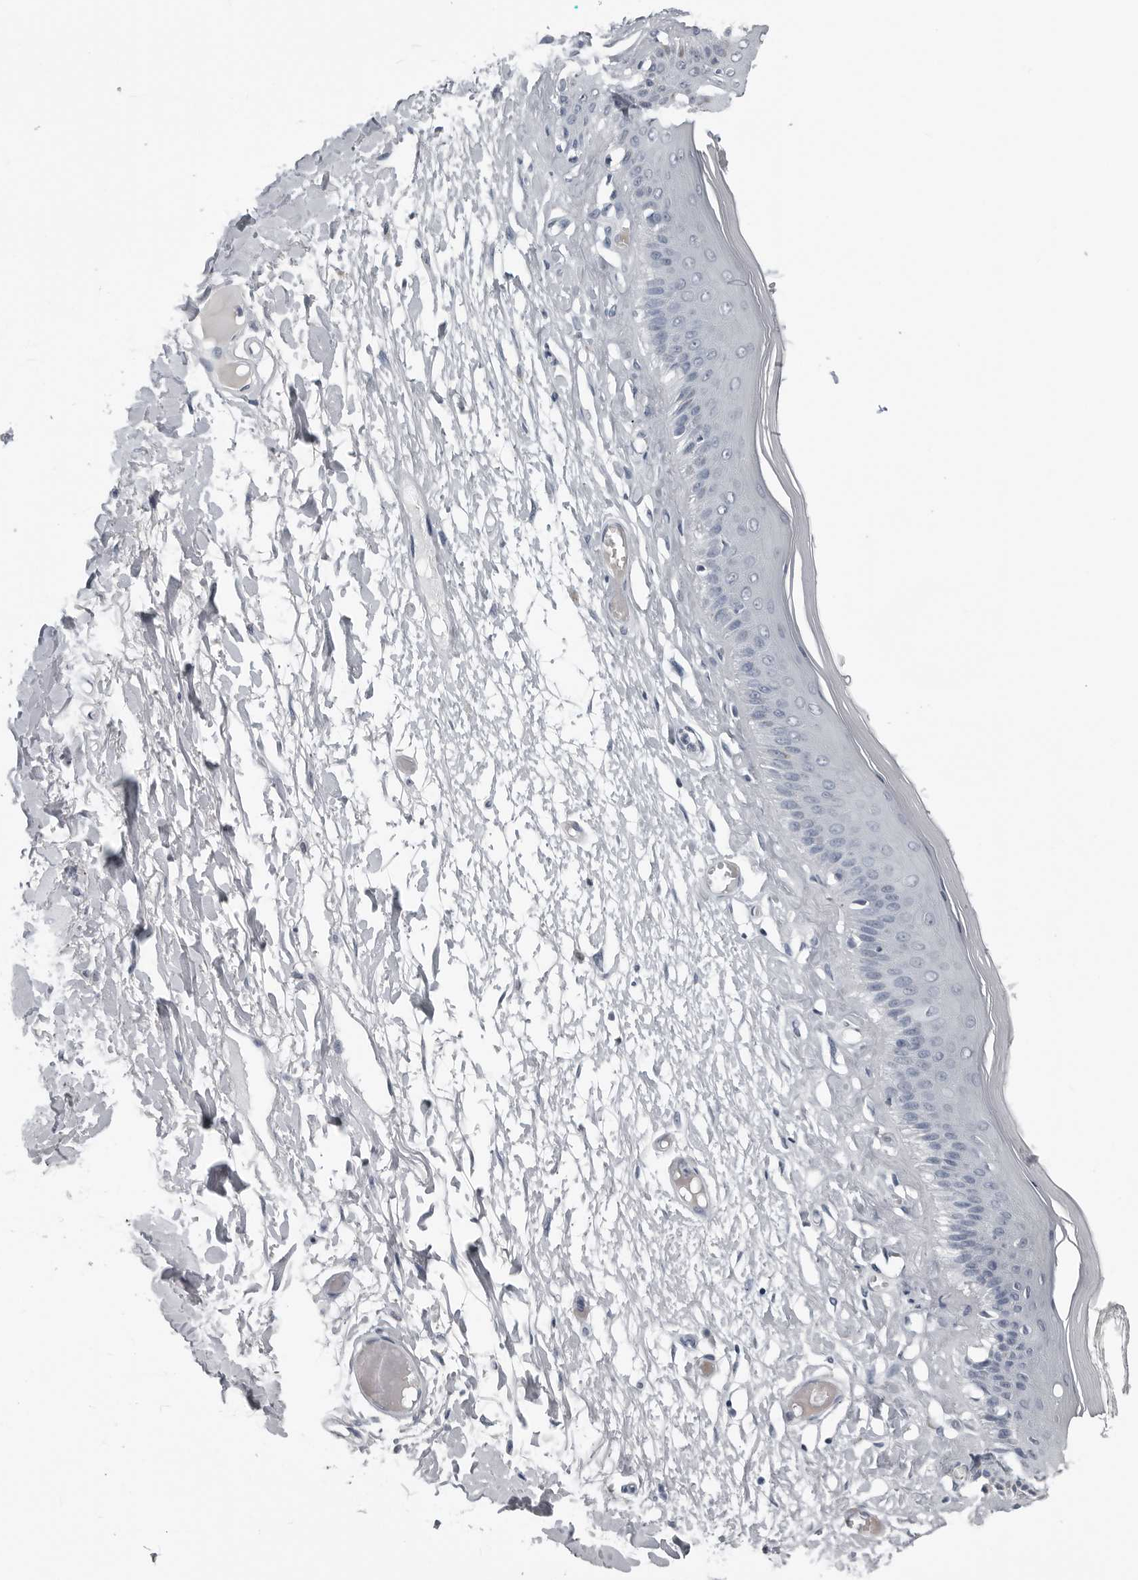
{"staining": {"intensity": "weak", "quantity": "<25%", "location": "cytoplasmic/membranous"}, "tissue": "skin", "cell_type": "Epidermal cells", "image_type": "normal", "snomed": [{"axis": "morphology", "description": "Normal tissue, NOS"}, {"axis": "topography", "description": "Vulva"}], "caption": "The immunohistochemistry histopathology image has no significant positivity in epidermal cells of skin.", "gene": "SPINK1", "patient": {"sex": "female", "age": 73}}